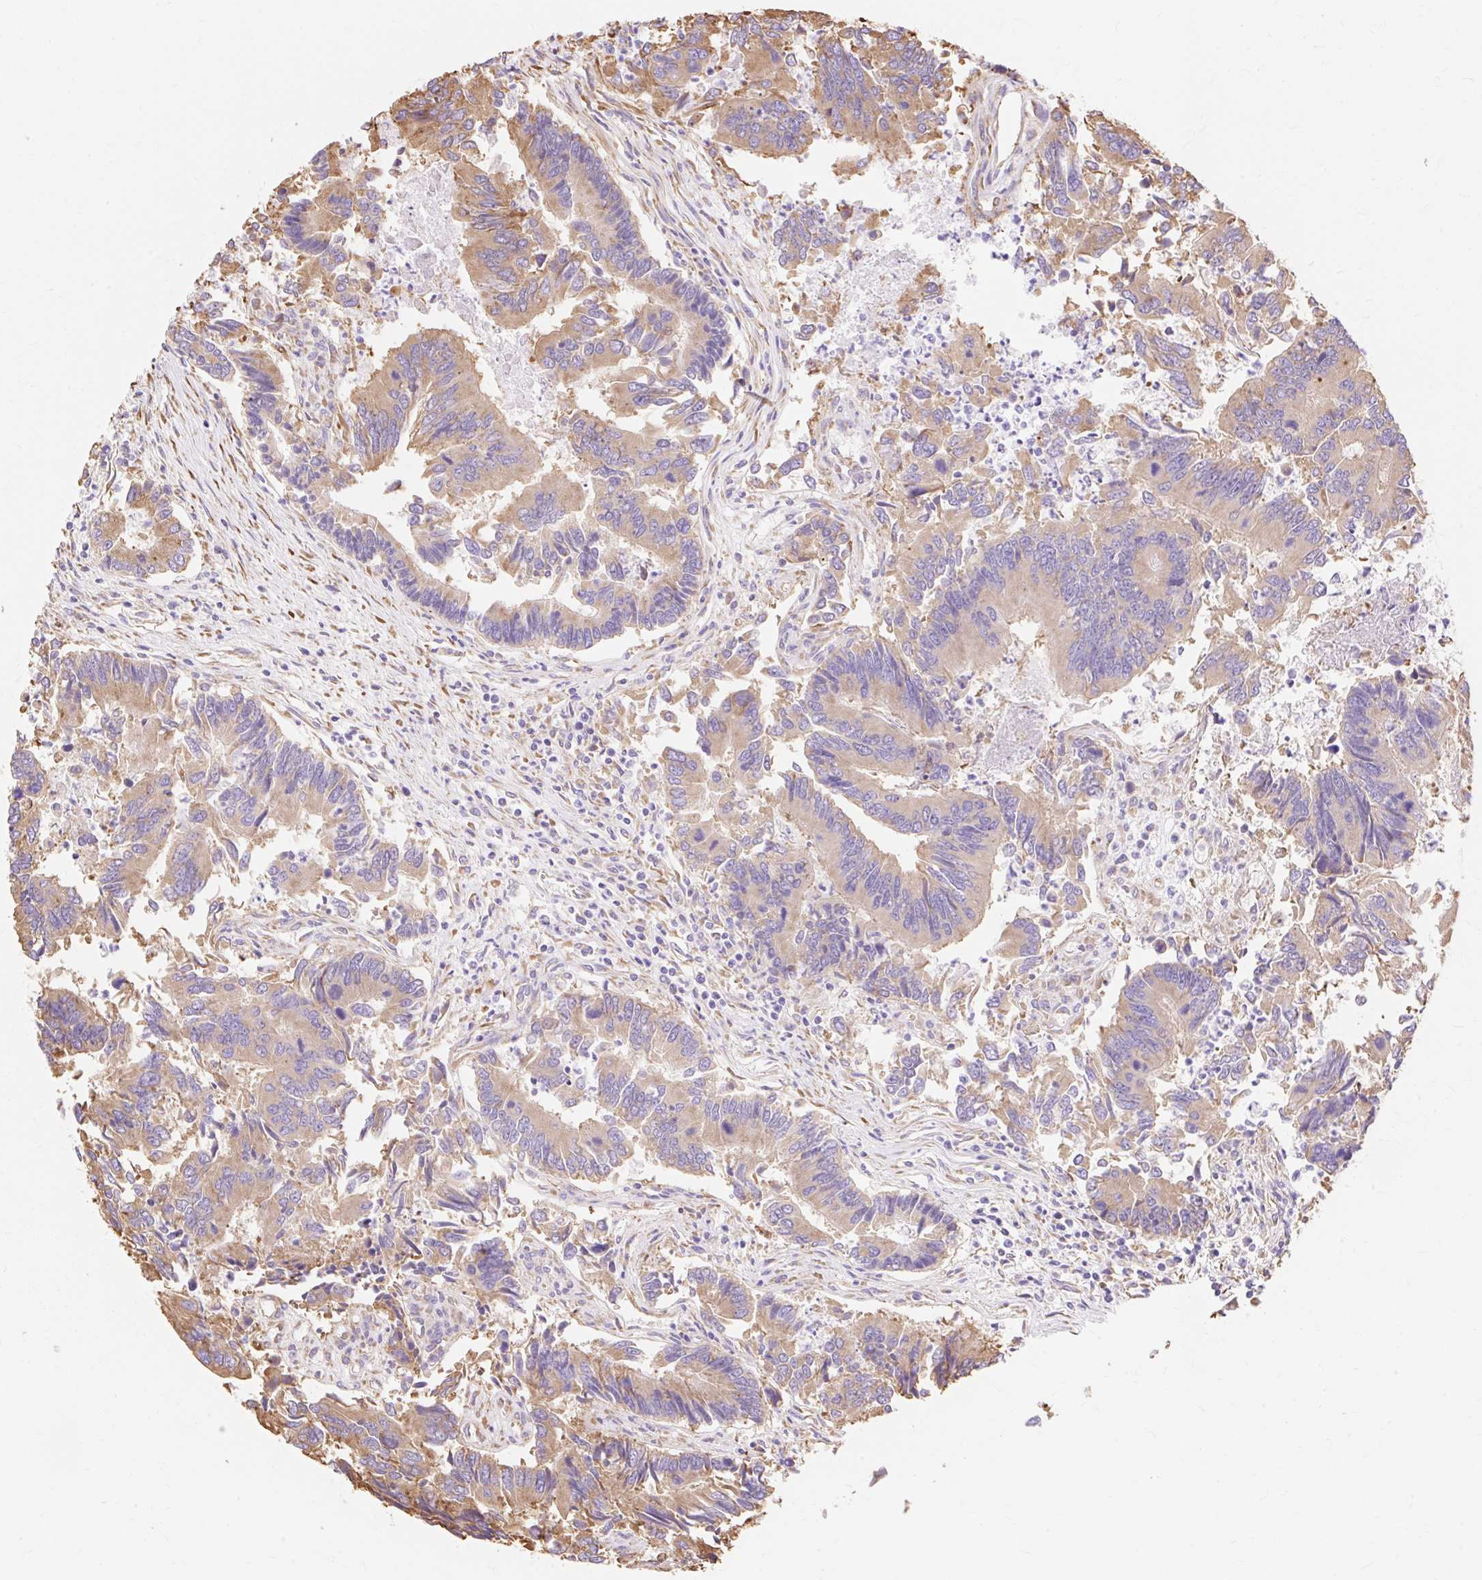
{"staining": {"intensity": "moderate", "quantity": "25%-75%", "location": "cytoplasmic/membranous"}, "tissue": "colorectal cancer", "cell_type": "Tumor cells", "image_type": "cancer", "snomed": [{"axis": "morphology", "description": "Adenocarcinoma, NOS"}, {"axis": "topography", "description": "Colon"}], "caption": "Protein positivity by immunohistochemistry demonstrates moderate cytoplasmic/membranous staining in approximately 25%-75% of tumor cells in colorectal cancer.", "gene": "RPS17", "patient": {"sex": "female", "age": 67}}